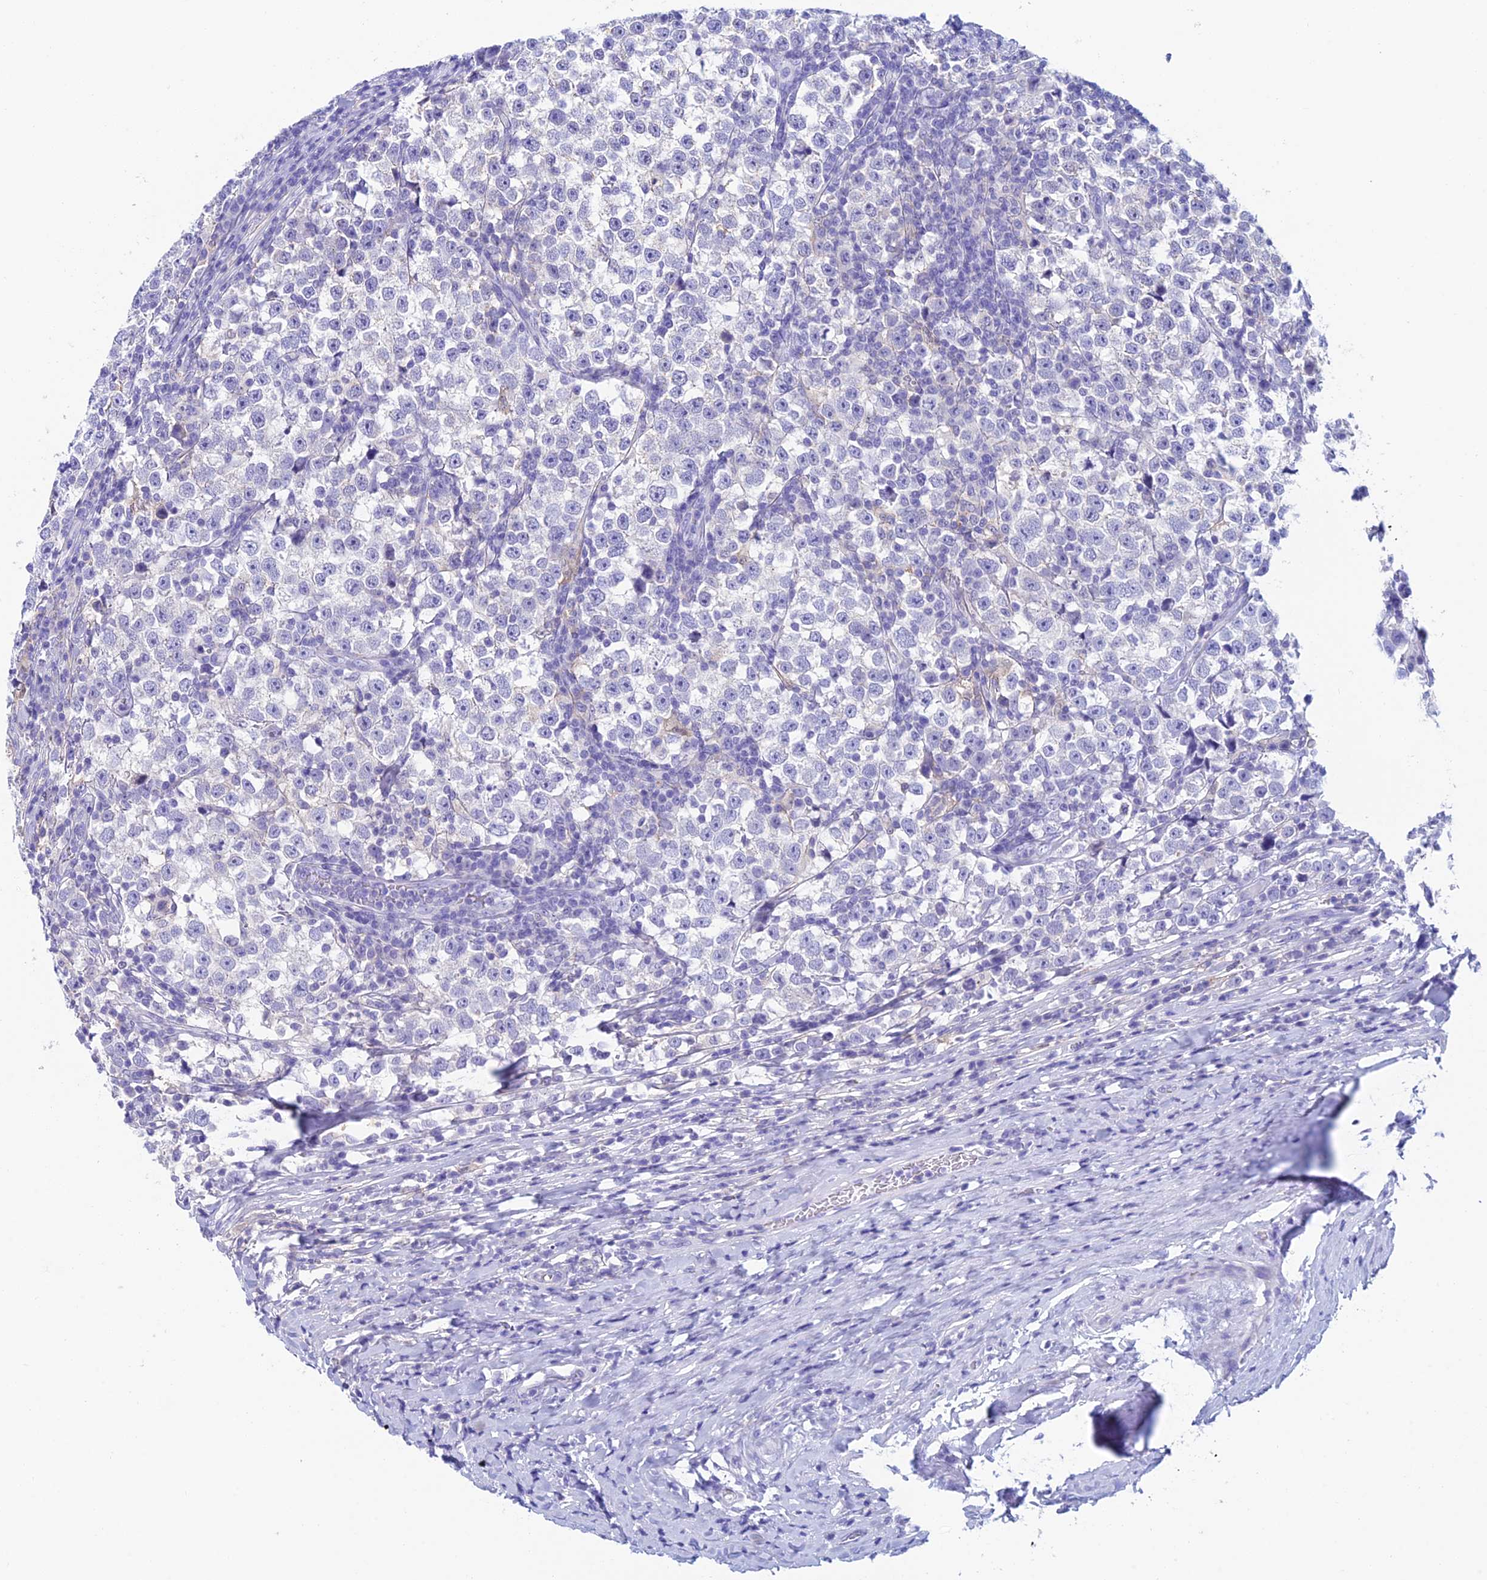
{"staining": {"intensity": "negative", "quantity": "none", "location": "none"}, "tissue": "testis cancer", "cell_type": "Tumor cells", "image_type": "cancer", "snomed": [{"axis": "morphology", "description": "Normal tissue, NOS"}, {"axis": "morphology", "description": "Seminoma, NOS"}, {"axis": "topography", "description": "Testis"}], "caption": "Human seminoma (testis) stained for a protein using immunohistochemistry reveals no expression in tumor cells.", "gene": "KCNK17", "patient": {"sex": "male", "age": 43}}